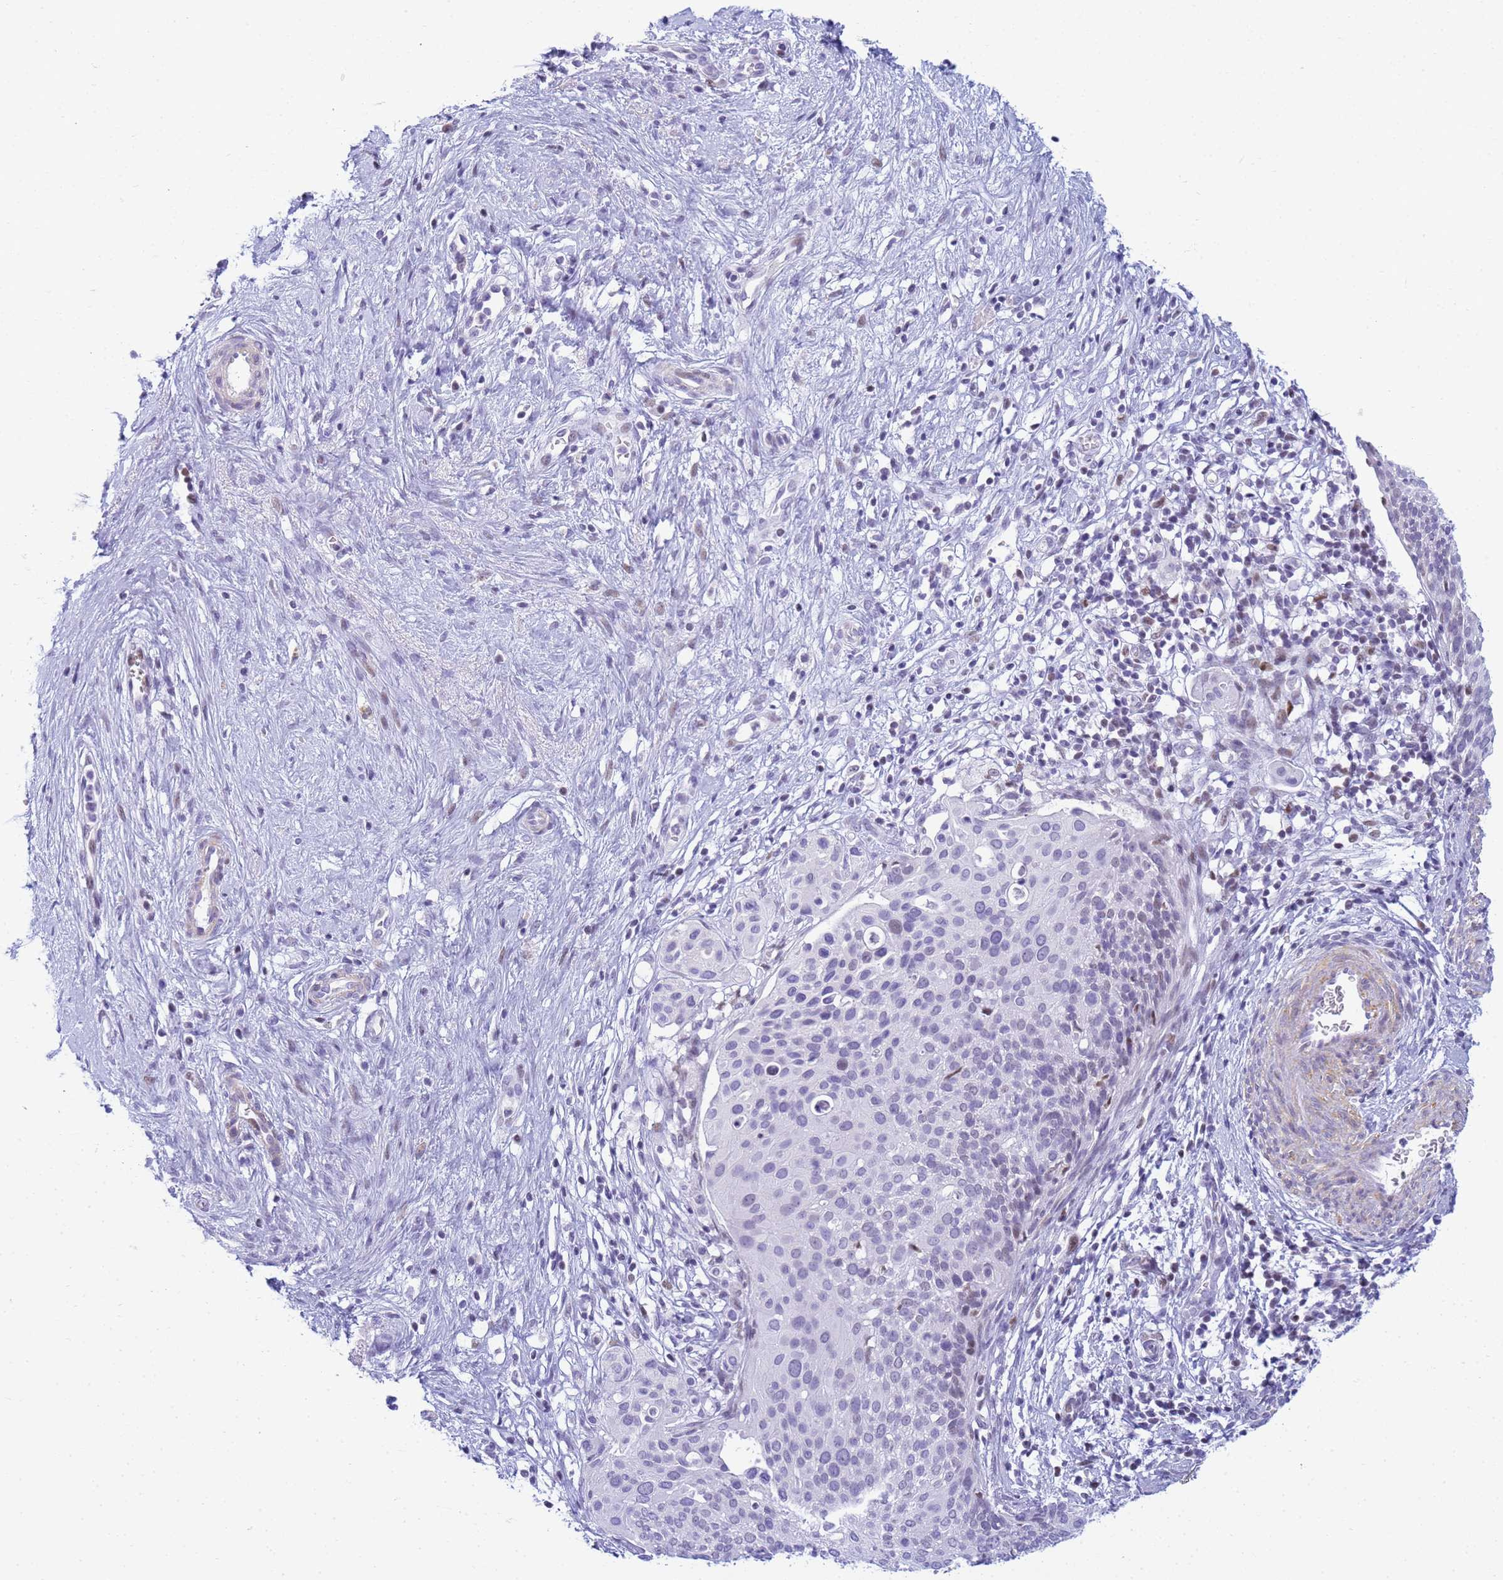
{"staining": {"intensity": "negative", "quantity": "none", "location": "none"}, "tissue": "cervical cancer", "cell_type": "Tumor cells", "image_type": "cancer", "snomed": [{"axis": "morphology", "description": "Squamous cell carcinoma, NOS"}, {"axis": "topography", "description": "Cervix"}], "caption": "Tumor cells show no significant protein positivity in cervical cancer.", "gene": "SNX20", "patient": {"sex": "female", "age": 44}}